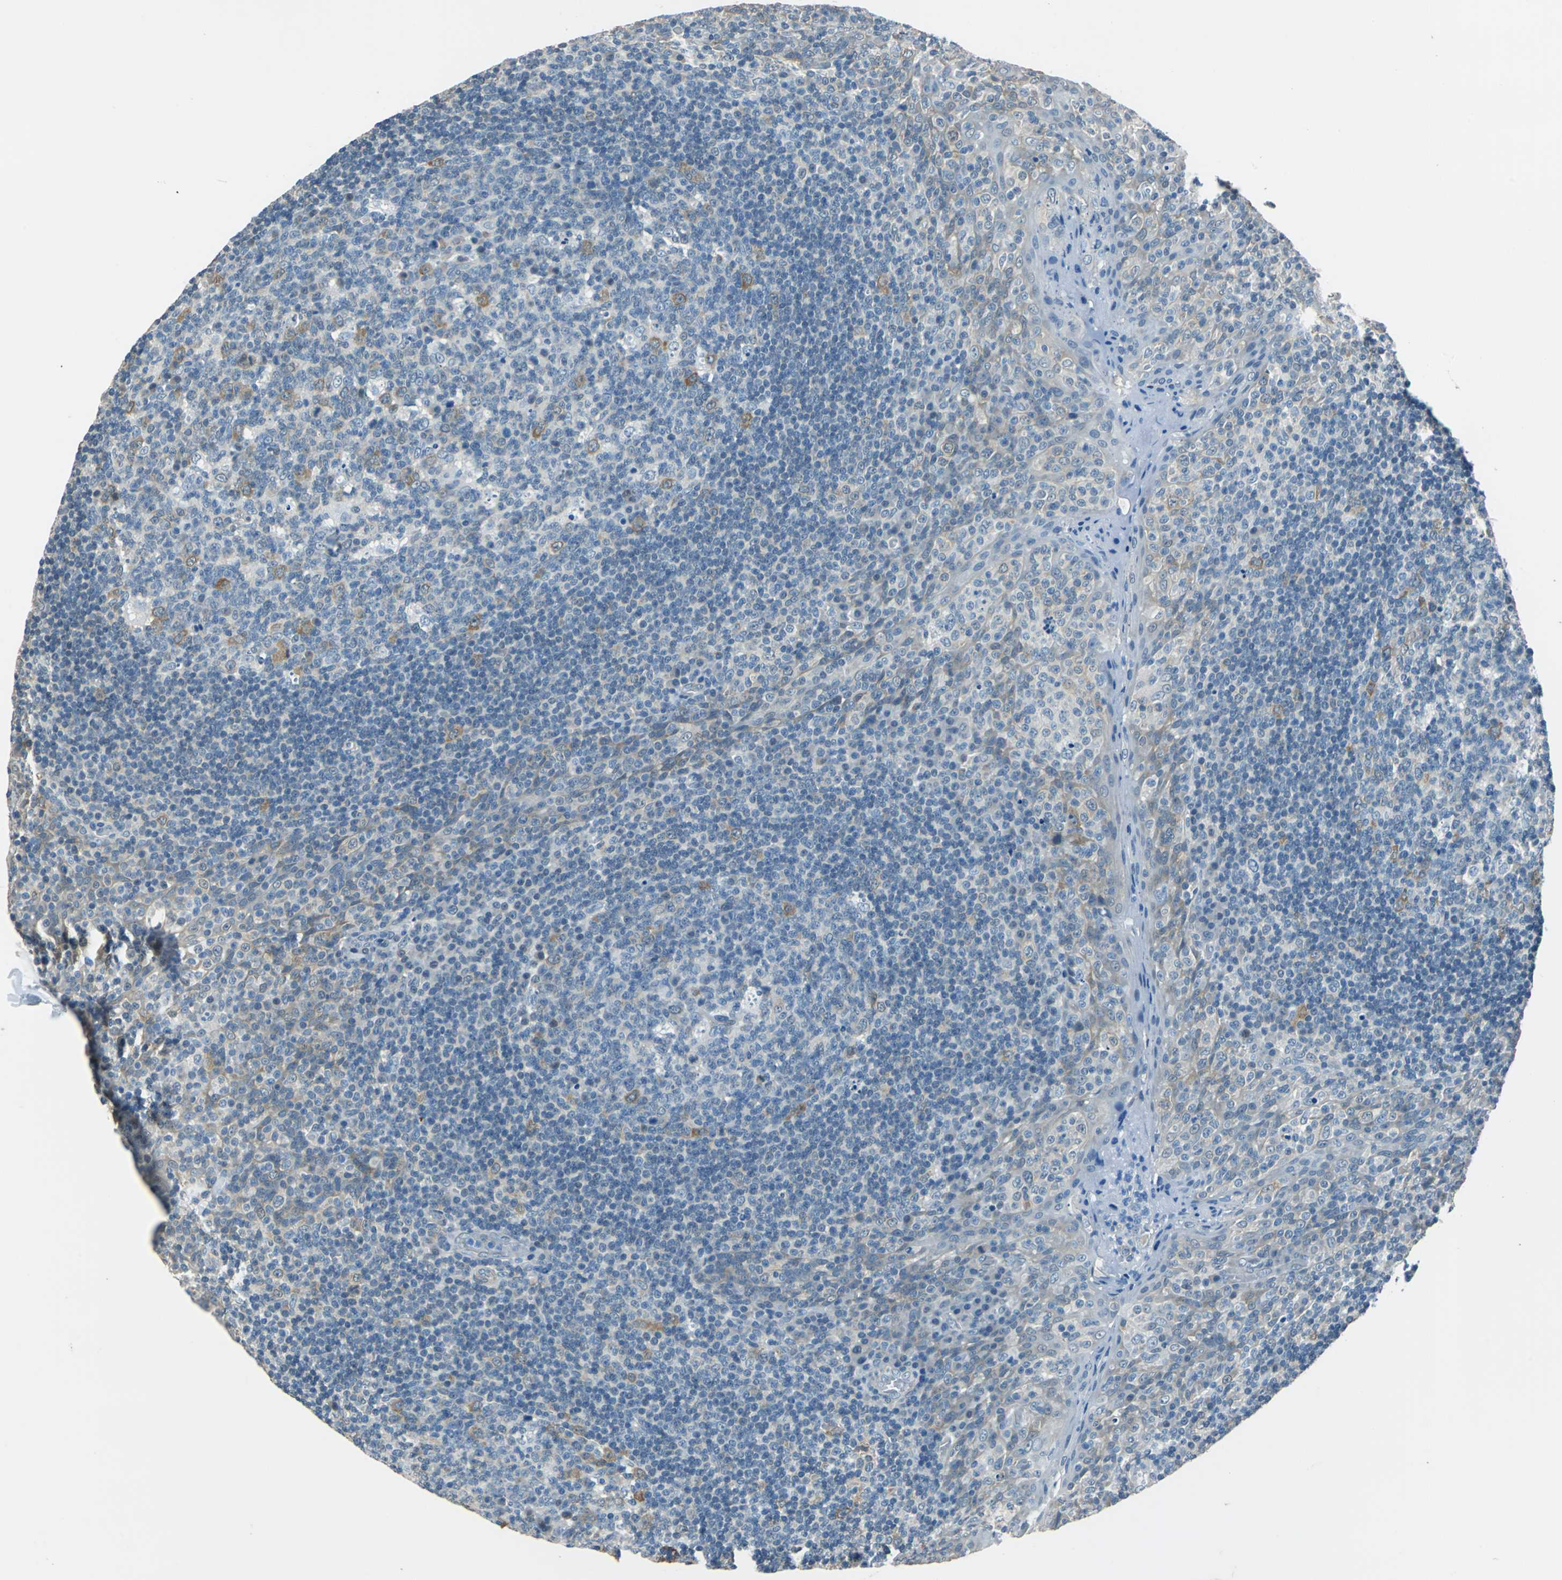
{"staining": {"intensity": "moderate", "quantity": "<25%", "location": "cytoplasmic/membranous"}, "tissue": "tonsil", "cell_type": "Germinal center cells", "image_type": "normal", "snomed": [{"axis": "morphology", "description": "Normal tissue, NOS"}, {"axis": "topography", "description": "Tonsil"}], "caption": "A high-resolution image shows immunohistochemistry (IHC) staining of normal tonsil, which demonstrates moderate cytoplasmic/membranous expression in approximately <25% of germinal center cells. The staining was performed using DAB (3,3'-diaminobenzidine), with brown indicating positive protein expression. Nuclei are stained blue with hematoxylin.", "gene": "FKBP4", "patient": {"sex": "male", "age": 17}}